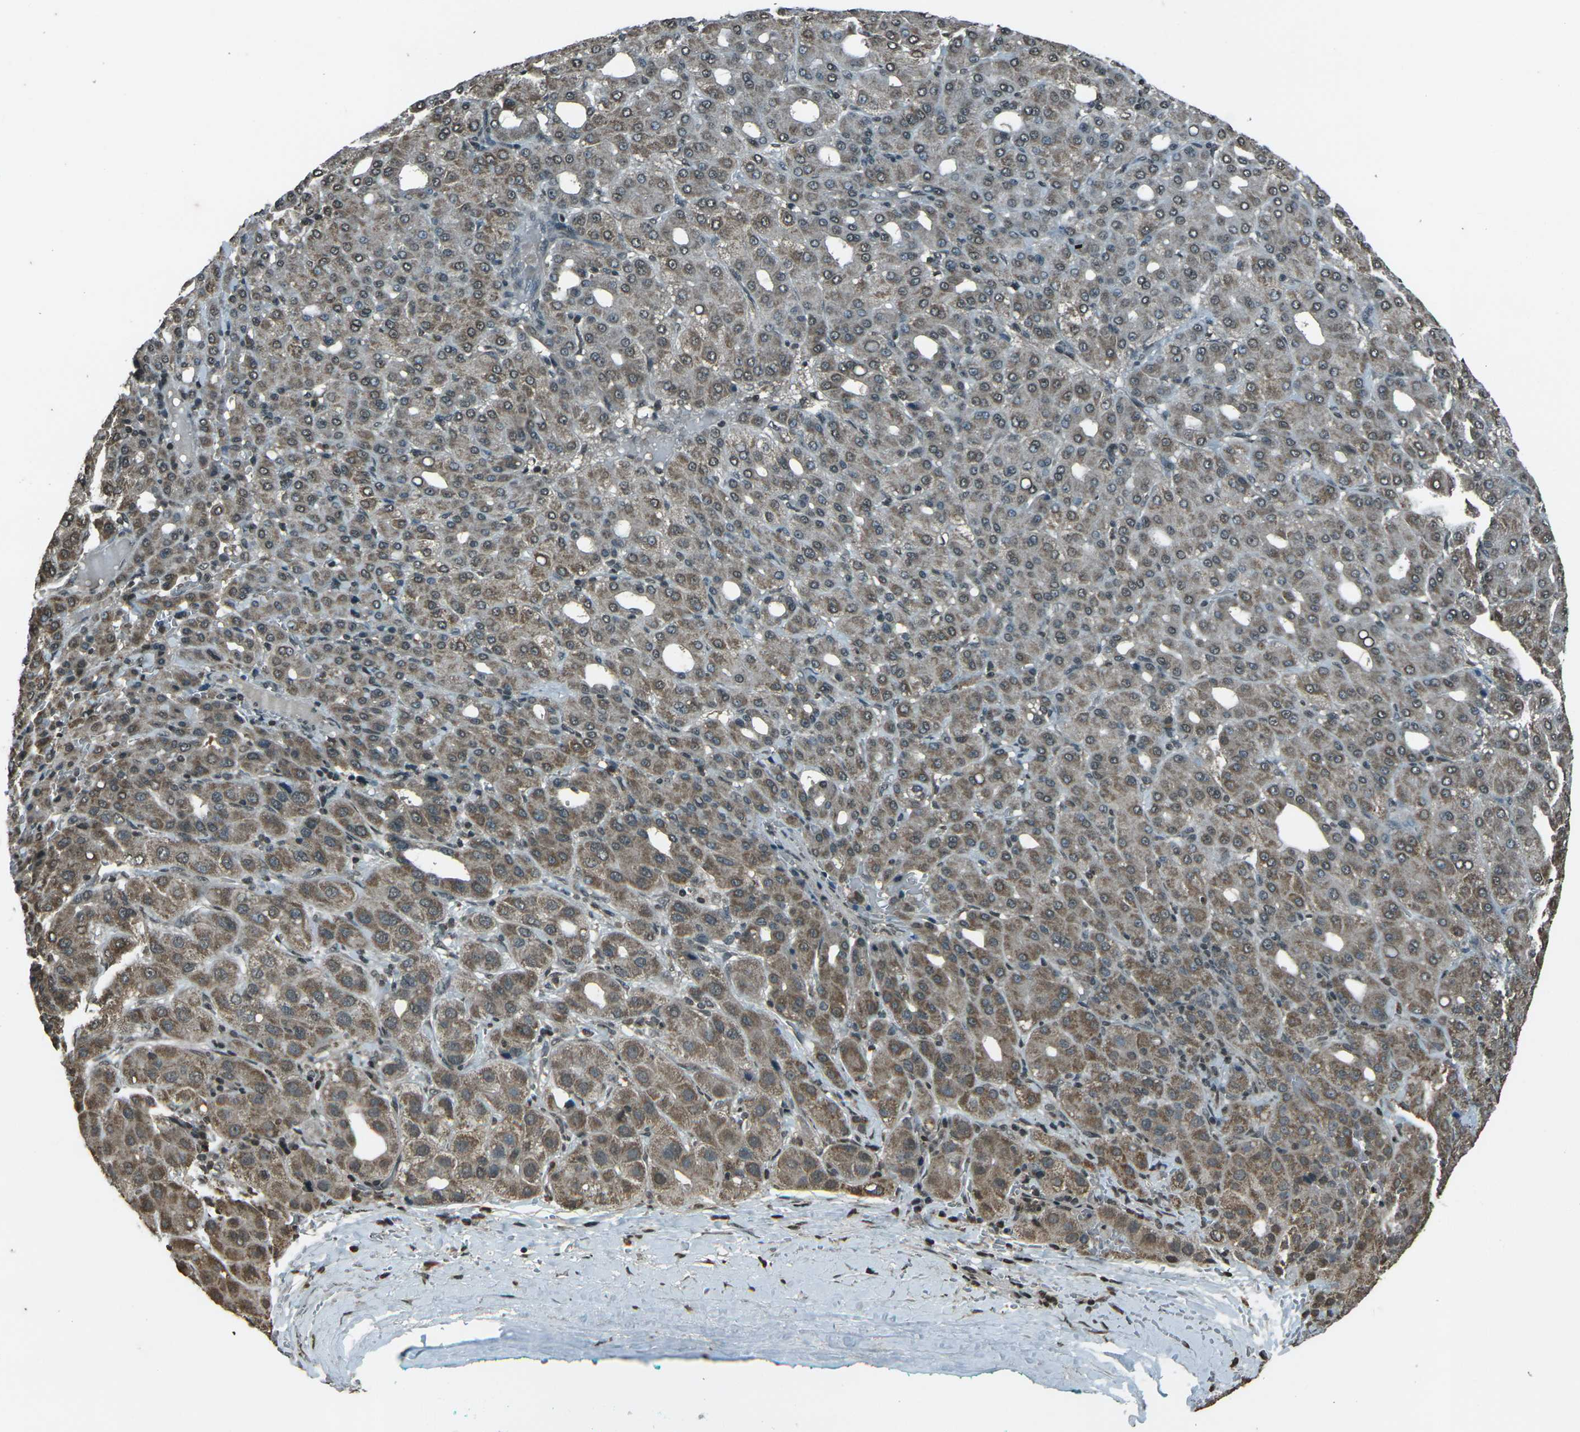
{"staining": {"intensity": "moderate", "quantity": ">75%", "location": "cytoplasmic/membranous"}, "tissue": "liver cancer", "cell_type": "Tumor cells", "image_type": "cancer", "snomed": [{"axis": "morphology", "description": "Carcinoma, Hepatocellular, NOS"}, {"axis": "topography", "description": "Liver"}], "caption": "The image shows staining of liver cancer (hepatocellular carcinoma), revealing moderate cytoplasmic/membranous protein staining (brown color) within tumor cells.", "gene": "PRPF8", "patient": {"sex": "male", "age": 65}}